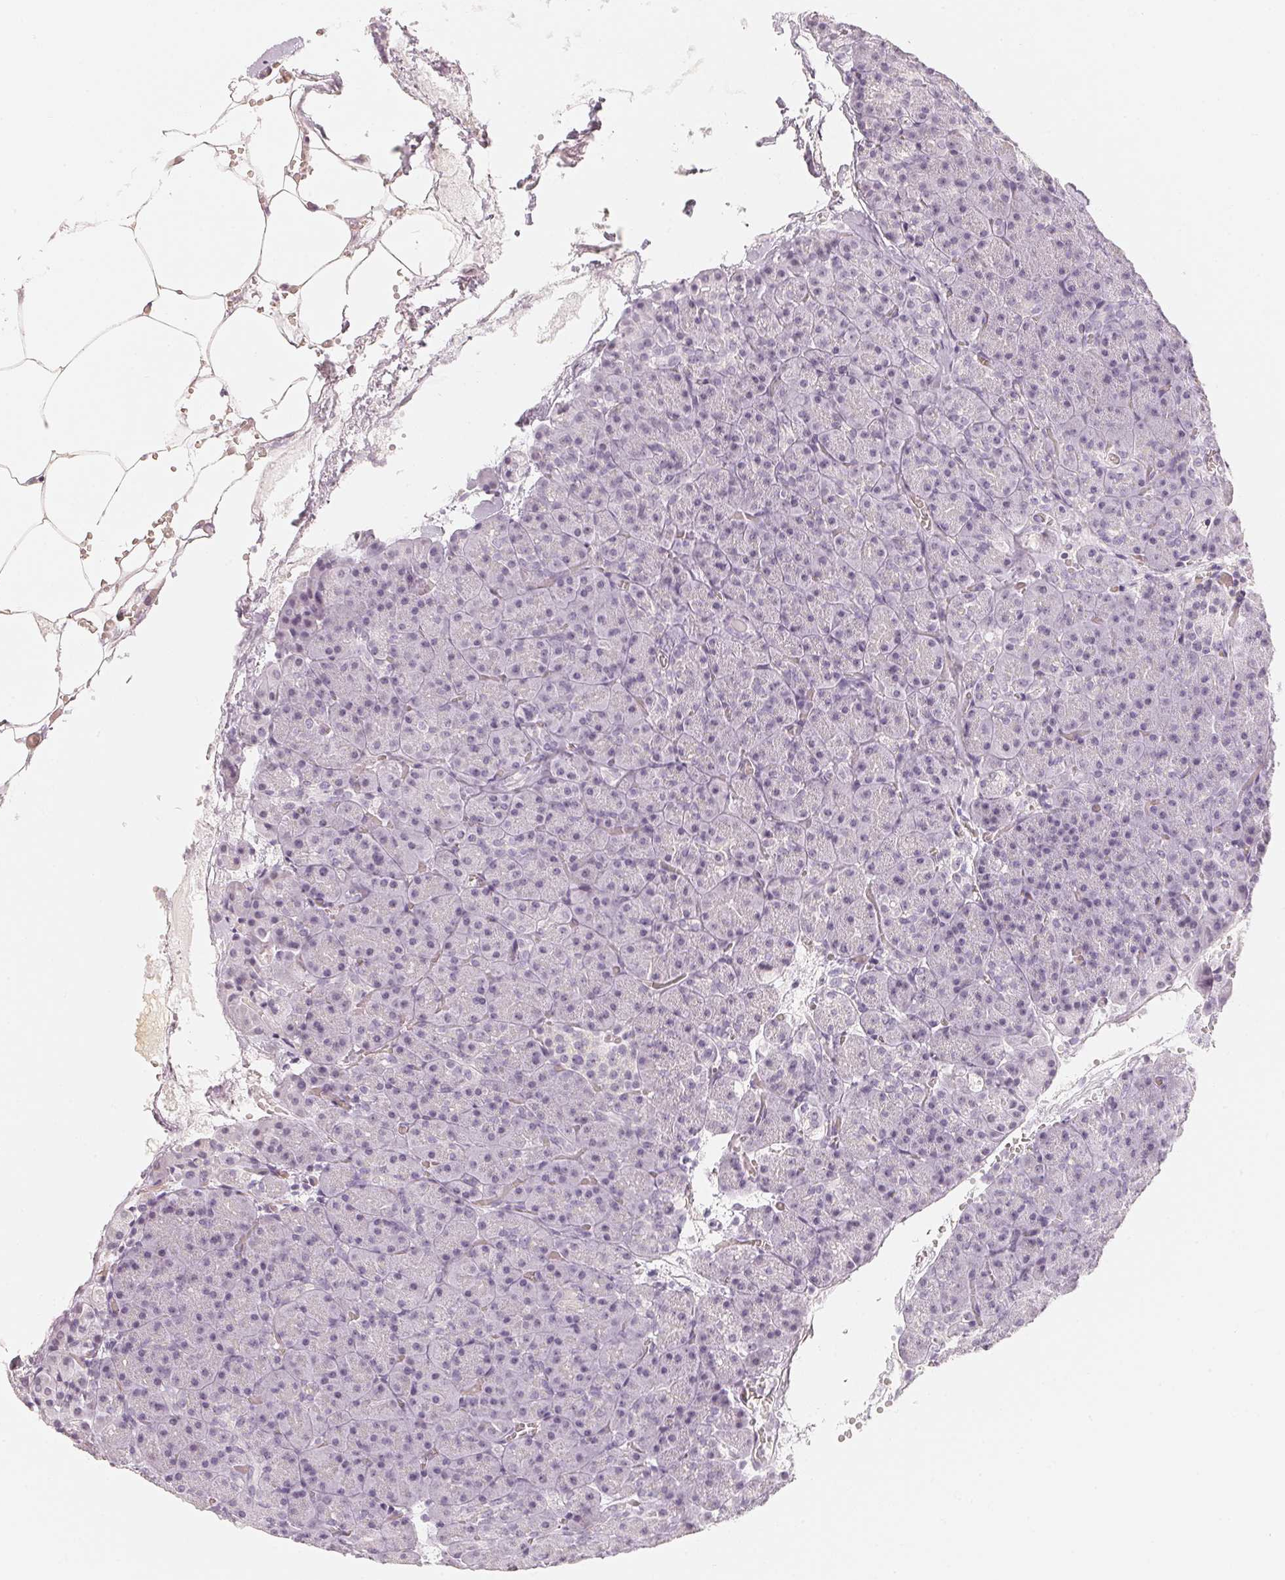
{"staining": {"intensity": "negative", "quantity": "none", "location": "none"}, "tissue": "pancreas", "cell_type": "Exocrine glandular cells", "image_type": "normal", "snomed": [{"axis": "morphology", "description": "Normal tissue, NOS"}, {"axis": "topography", "description": "Pancreas"}], "caption": "Pancreas stained for a protein using immunohistochemistry (IHC) displays no expression exocrine glandular cells.", "gene": "SLC22A8", "patient": {"sex": "female", "age": 74}}